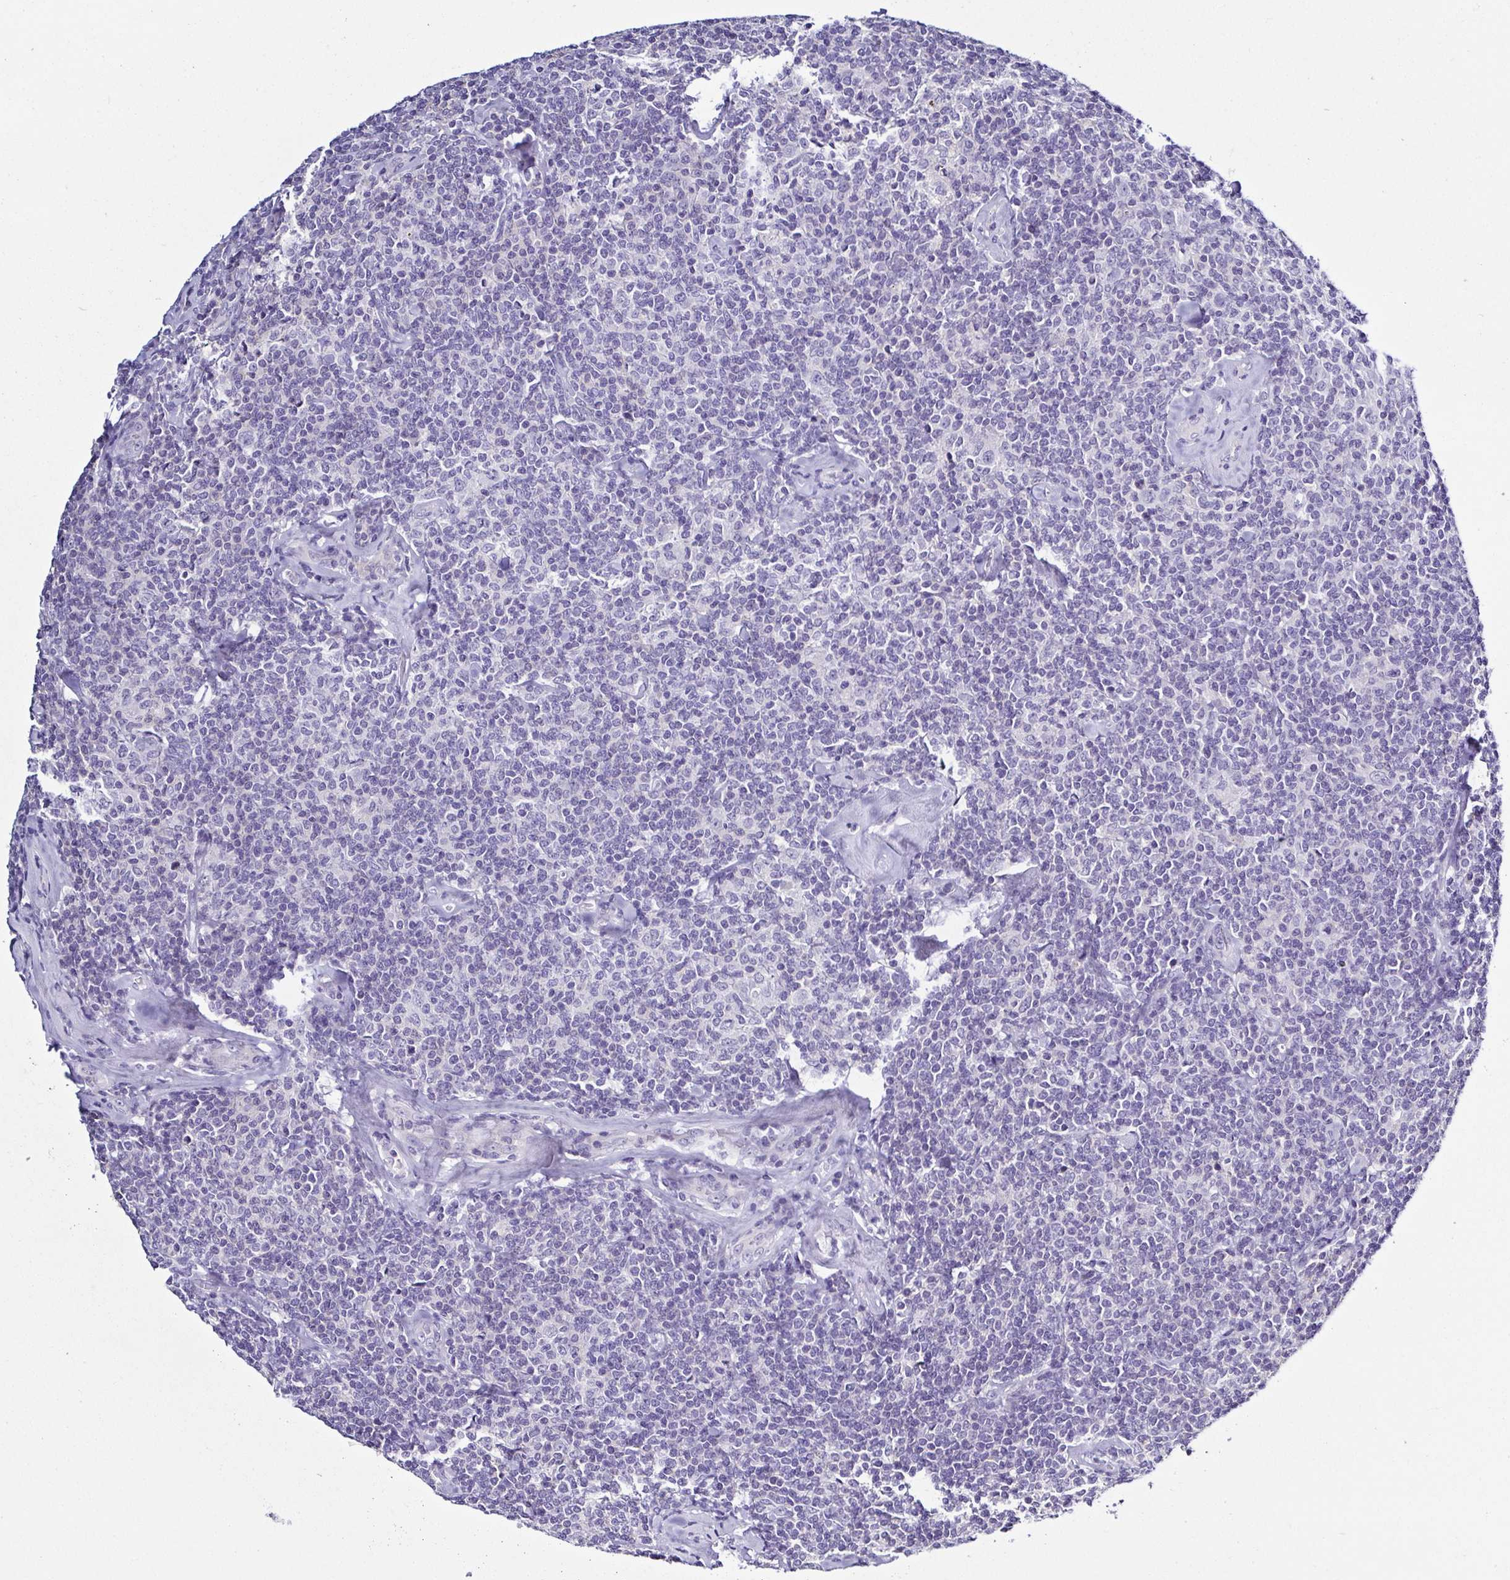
{"staining": {"intensity": "negative", "quantity": "none", "location": "none"}, "tissue": "lymphoma", "cell_type": "Tumor cells", "image_type": "cancer", "snomed": [{"axis": "morphology", "description": "Malignant lymphoma, non-Hodgkin's type, Low grade"}, {"axis": "topography", "description": "Lymph node"}], "caption": "Lymphoma was stained to show a protein in brown. There is no significant expression in tumor cells.", "gene": "TNNT2", "patient": {"sex": "female", "age": 56}}